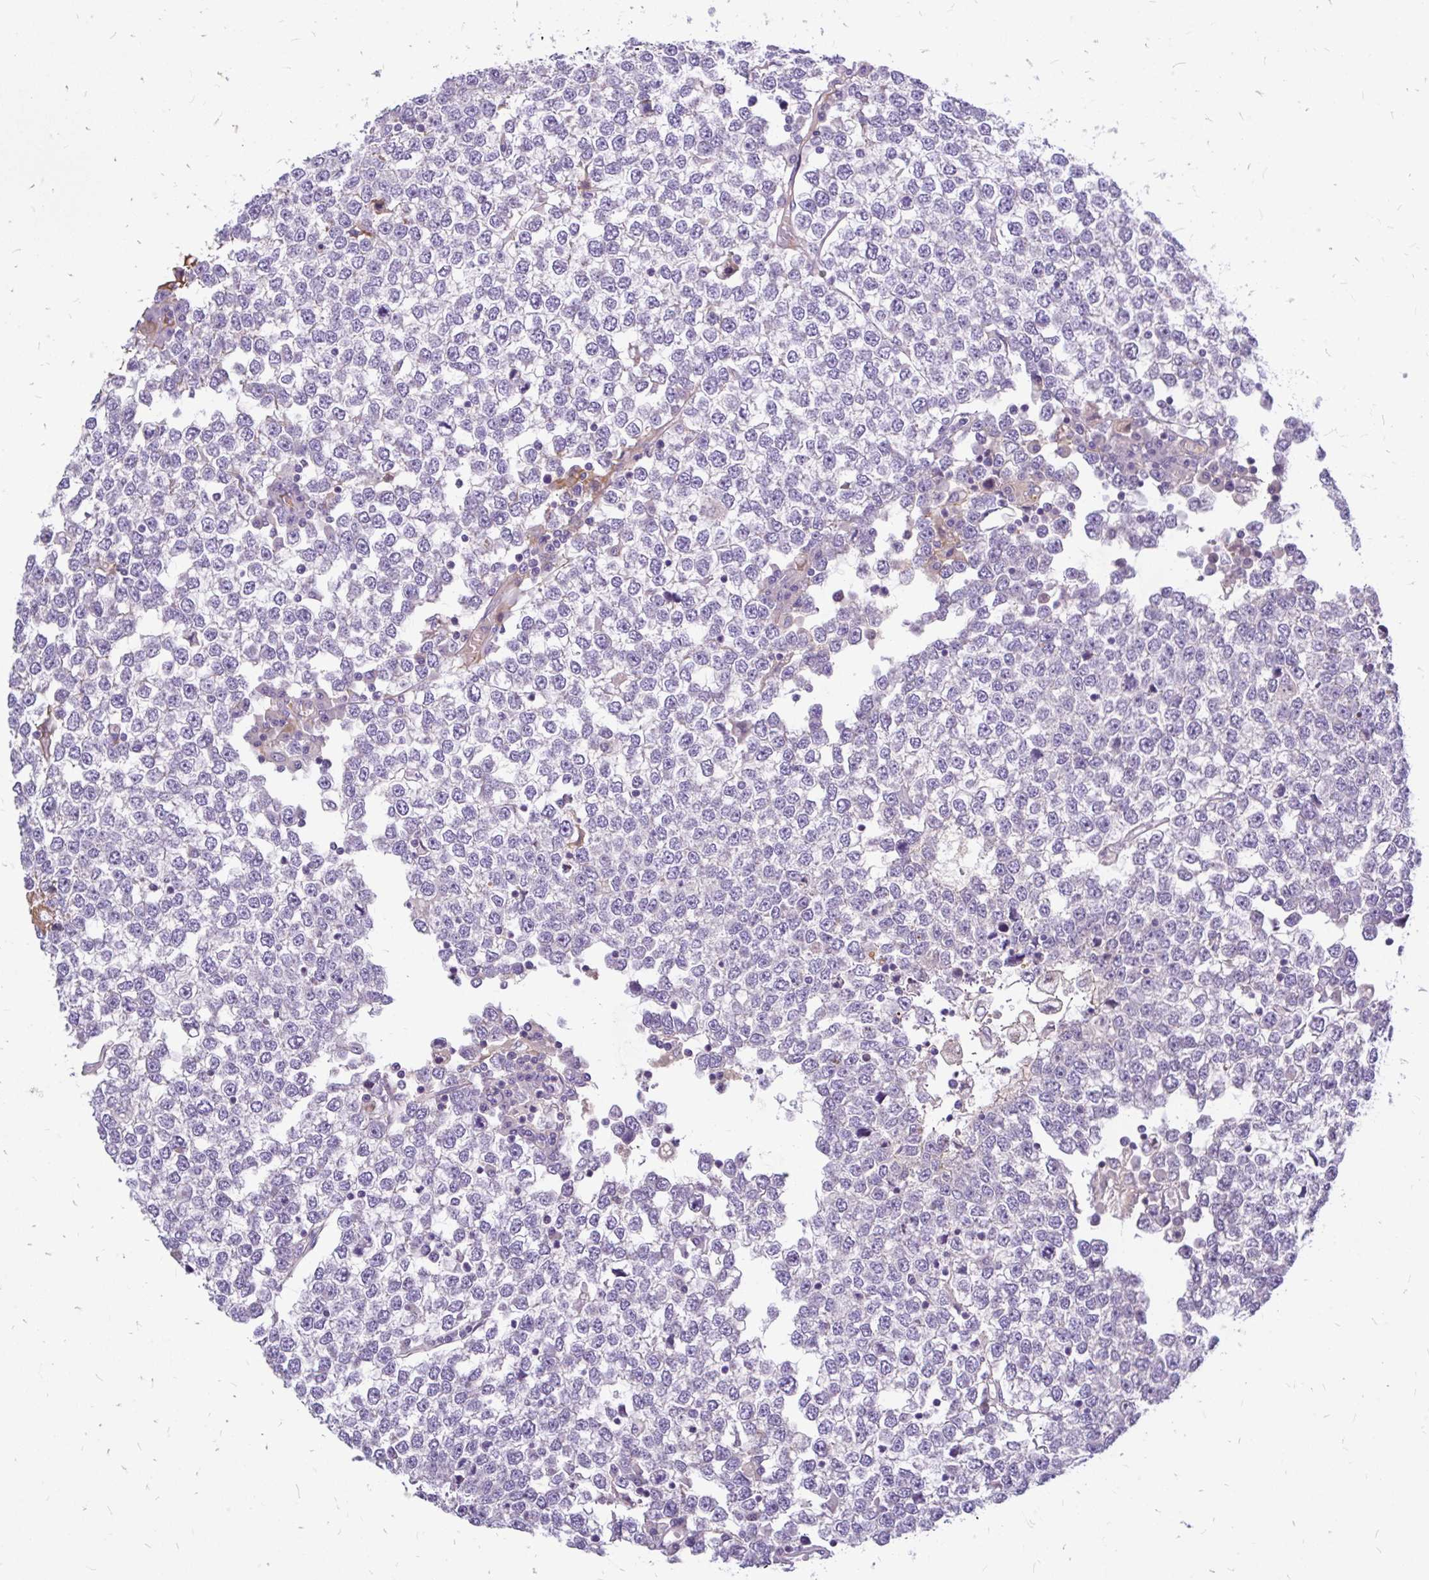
{"staining": {"intensity": "negative", "quantity": "none", "location": "none"}, "tissue": "testis cancer", "cell_type": "Tumor cells", "image_type": "cancer", "snomed": [{"axis": "morphology", "description": "Seminoma, NOS"}, {"axis": "topography", "description": "Testis"}], "caption": "The micrograph exhibits no staining of tumor cells in testis seminoma.", "gene": "MAP1LC3A", "patient": {"sex": "male", "age": 65}}